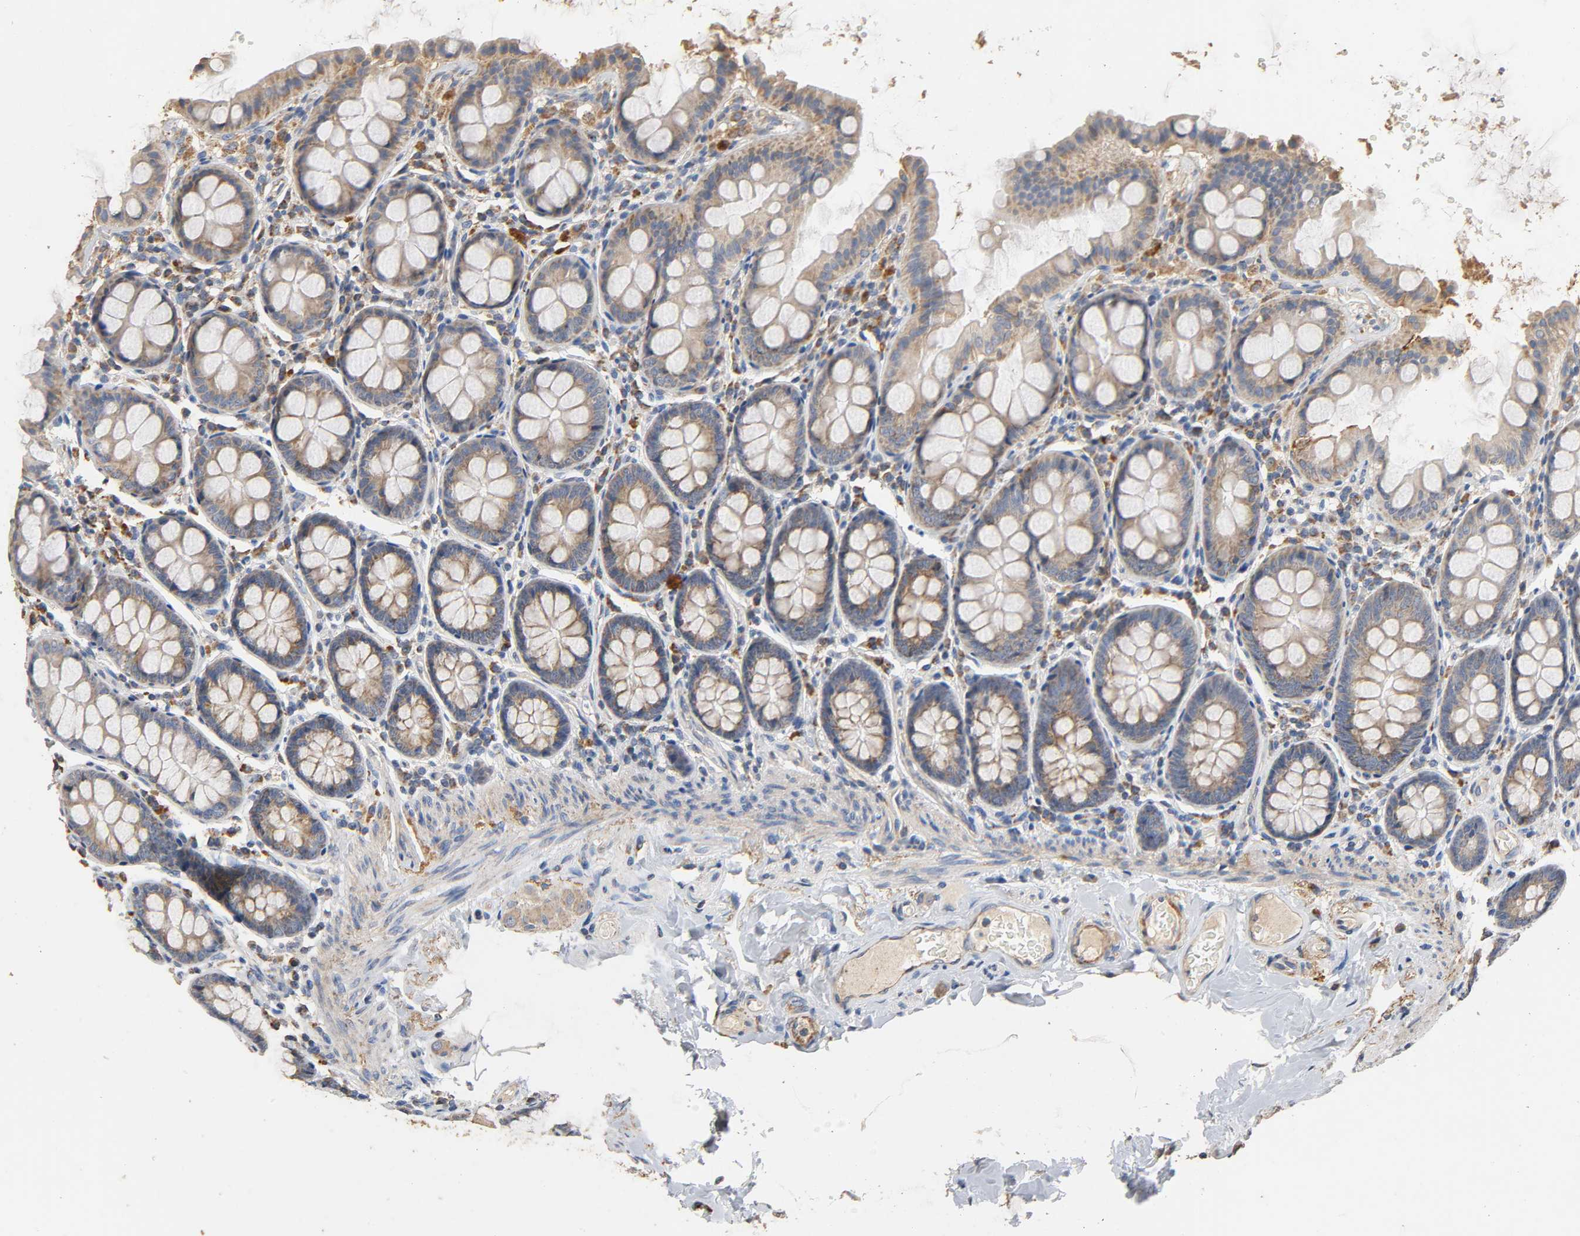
{"staining": {"intensity": "moderate", "quantity": ">75%", "location": "cytoplasmic/membranous"}, "tissue": "colon", "cell_type": "Endothelial cells", "image_type": "normal", "snomed": [{"axis": "morphology", "description": "Normal tissue, NOS"}, {"axis": "topography", "description": "Colon"}], "caption": "Immunohistochemical staining of unremarkable colon demonstrates >75% levels of moderate cytoplasmic/membranous protein staining in about >75% of endothelial cells.", "gene": "NDUFS3", "patient": {"sex": "female", "age": 61}}